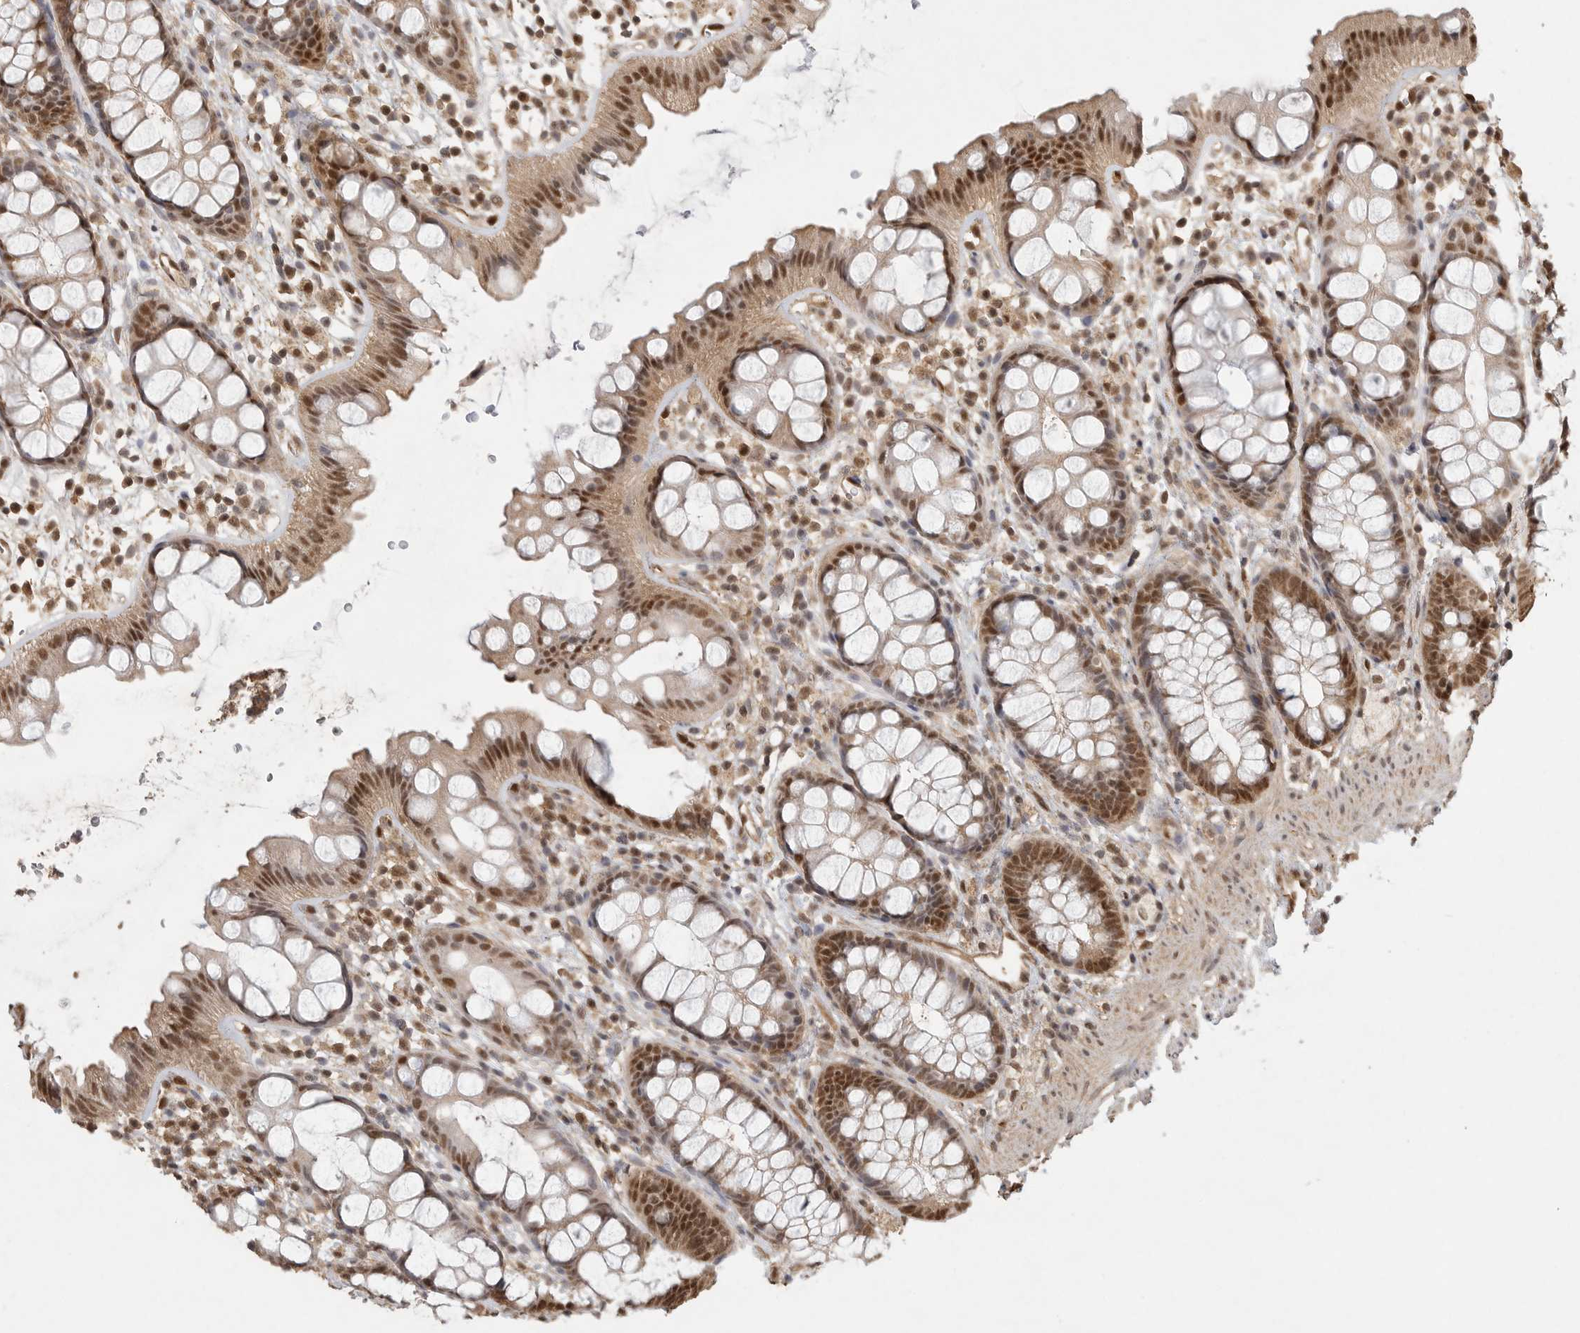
{"staining": {"intensity": "moderate", "quantity": ">75%", "location": "cytoplasmic/membranous,nuclear"}, "tissue": "rectum", "cell_type": "Glandular cells", "image_type": "normal", "snomed": [{"axis": "morphology", "description": "Normal tissue, NOS"}, {"axis": "topography", "description": "Rectum"}], "caption": "Immunohistochemistry (DAB) staining of unremarkable rectum displays moderate cytoplasmic/membranous,nuclear protein staining in approximately >75% of glandular cells. Ihc stains the protein in brown and the nuclei are stained blue.", "gene": "DFFA", "patient": {"sex": "female", "age": 65}}